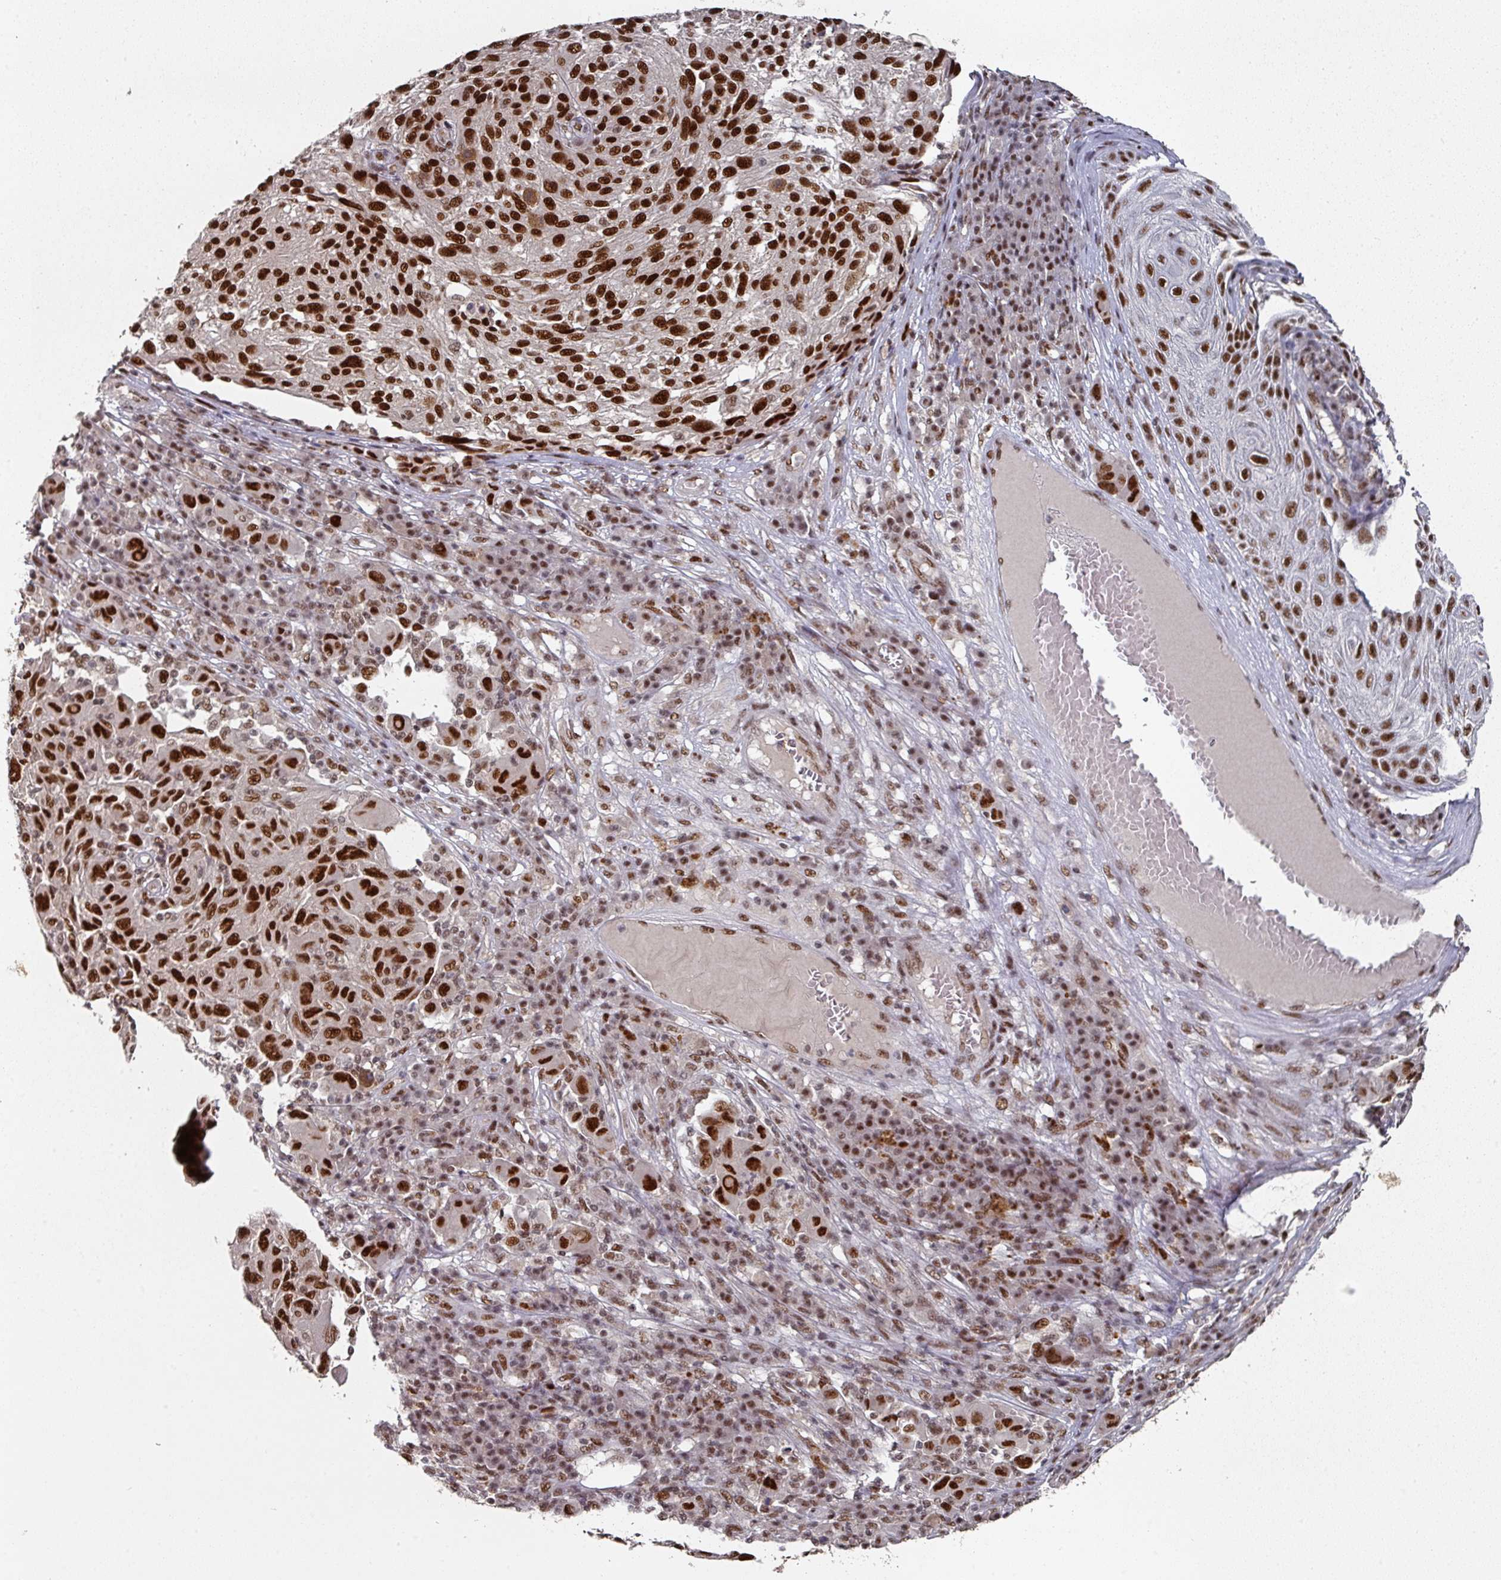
{"staining": {"intensity": "strong", "quantity": ">75%", "location": "nuclear"}, "tissue": "melanoma", "cell_type": "Tumor cells", "image_type": "cancer", "snomed": [{"axis": "morphology", "description": "Malignant melanoma, NOS"}, {"axis": "topography", "description": "Skin"}], "caption": "Protein expression analysis of human melanoma reveals strong nuclear staining in approximately >75% of tumor cells.", "gene": "MEPCE", "patient": {"sex": "male", "age": 53}}